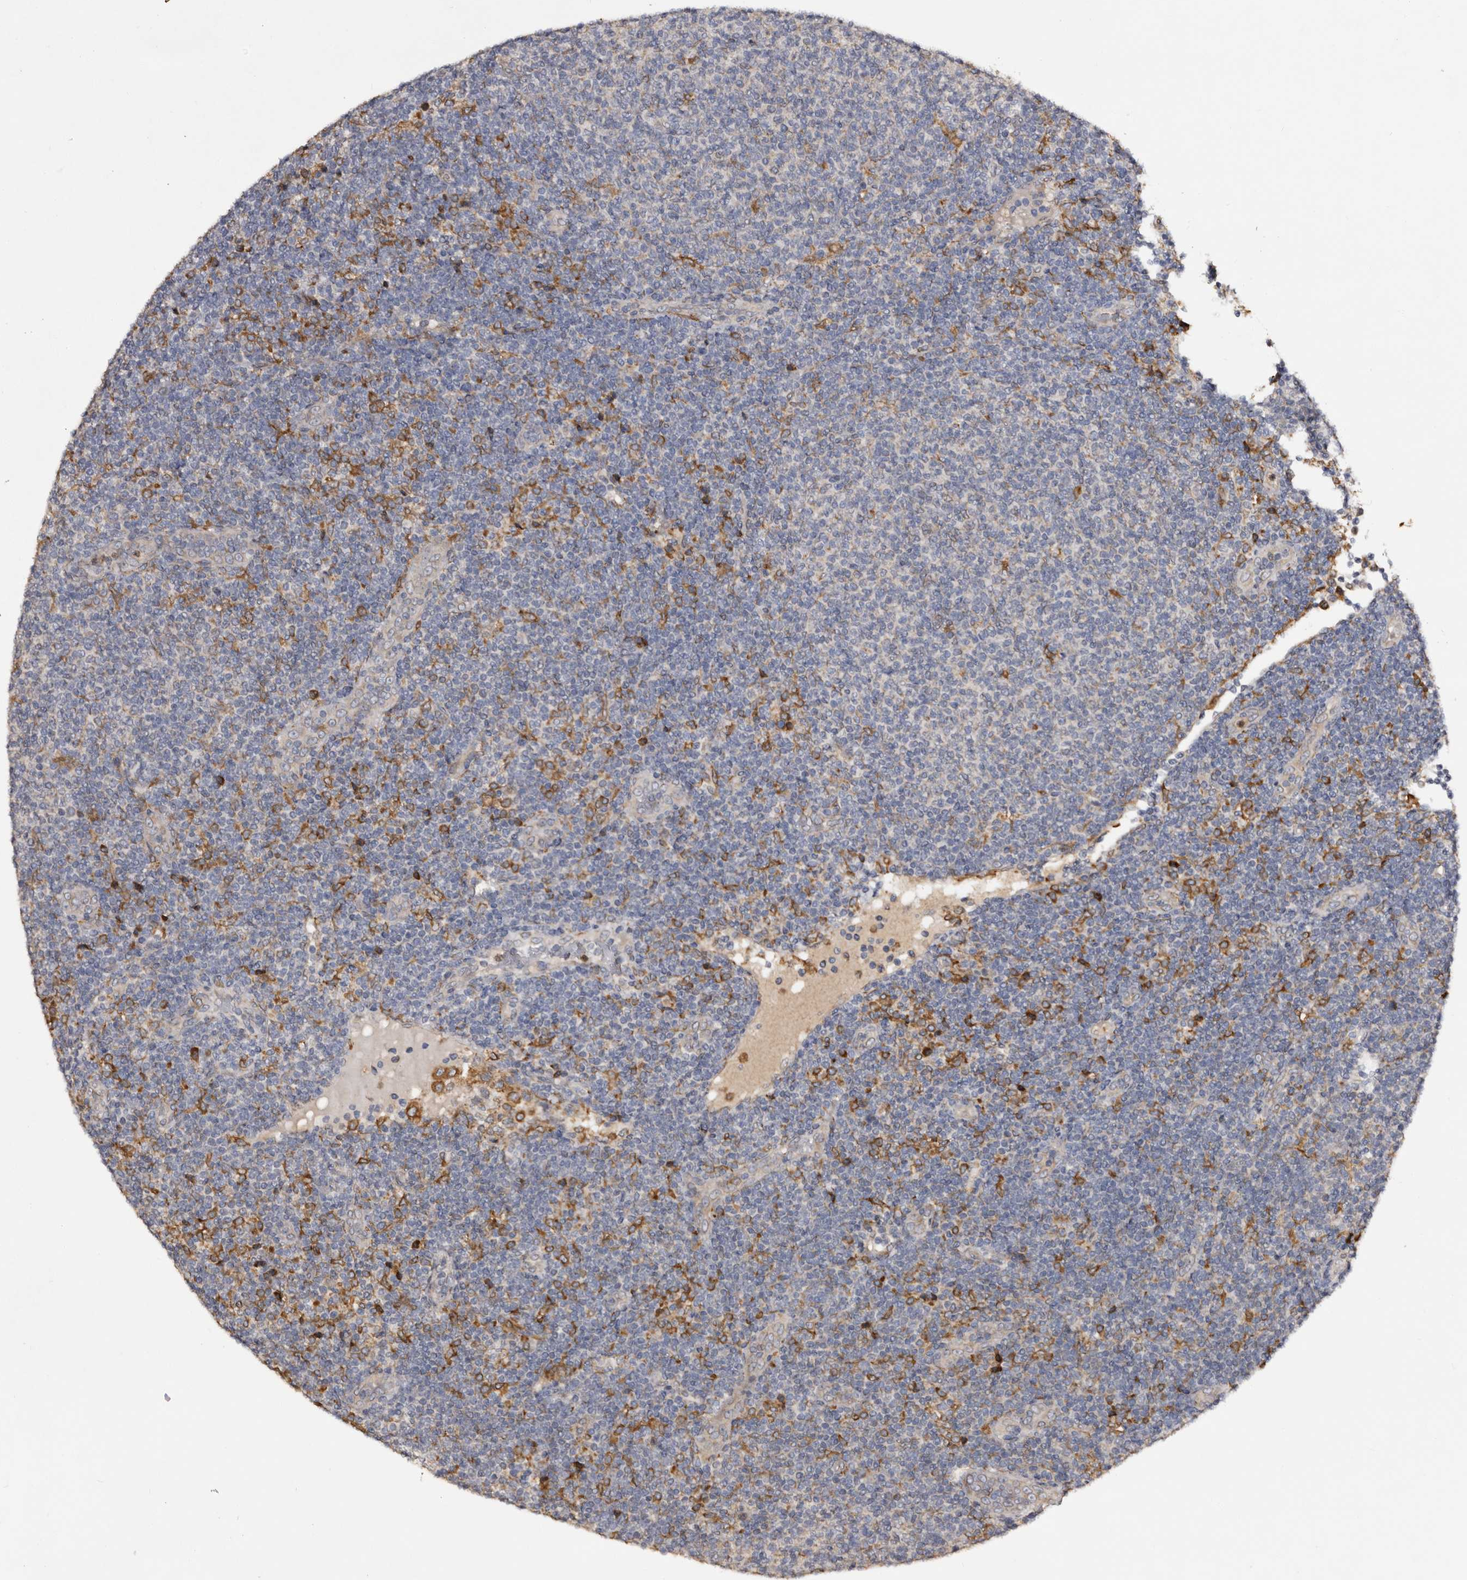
{"staining": {"intensity": "negative", "quantity": "none", "location": "none"}, "tissue": "lymphoma", "cell_type": "Tumor cells", "image_type": "cancer", "snomed": [{"axis": "morphology", "description": "Malignant lymphoma, non-Hodgkin's type, Low grade"}, {"axis": "topography", "description": "Lymph node"}], "caption": "IHC photomicrograph of malignant lymphoma, non-Hodgkin's type (low-grade) stained for a protein (brown), which reveals no positivity in tumor cells. (DAB (3,3'-diaminobenzidine) immunohistochemistry (IHC), high magnification).", "gene": "INKA2", "patient": {"sex": "male", "age": 66}}